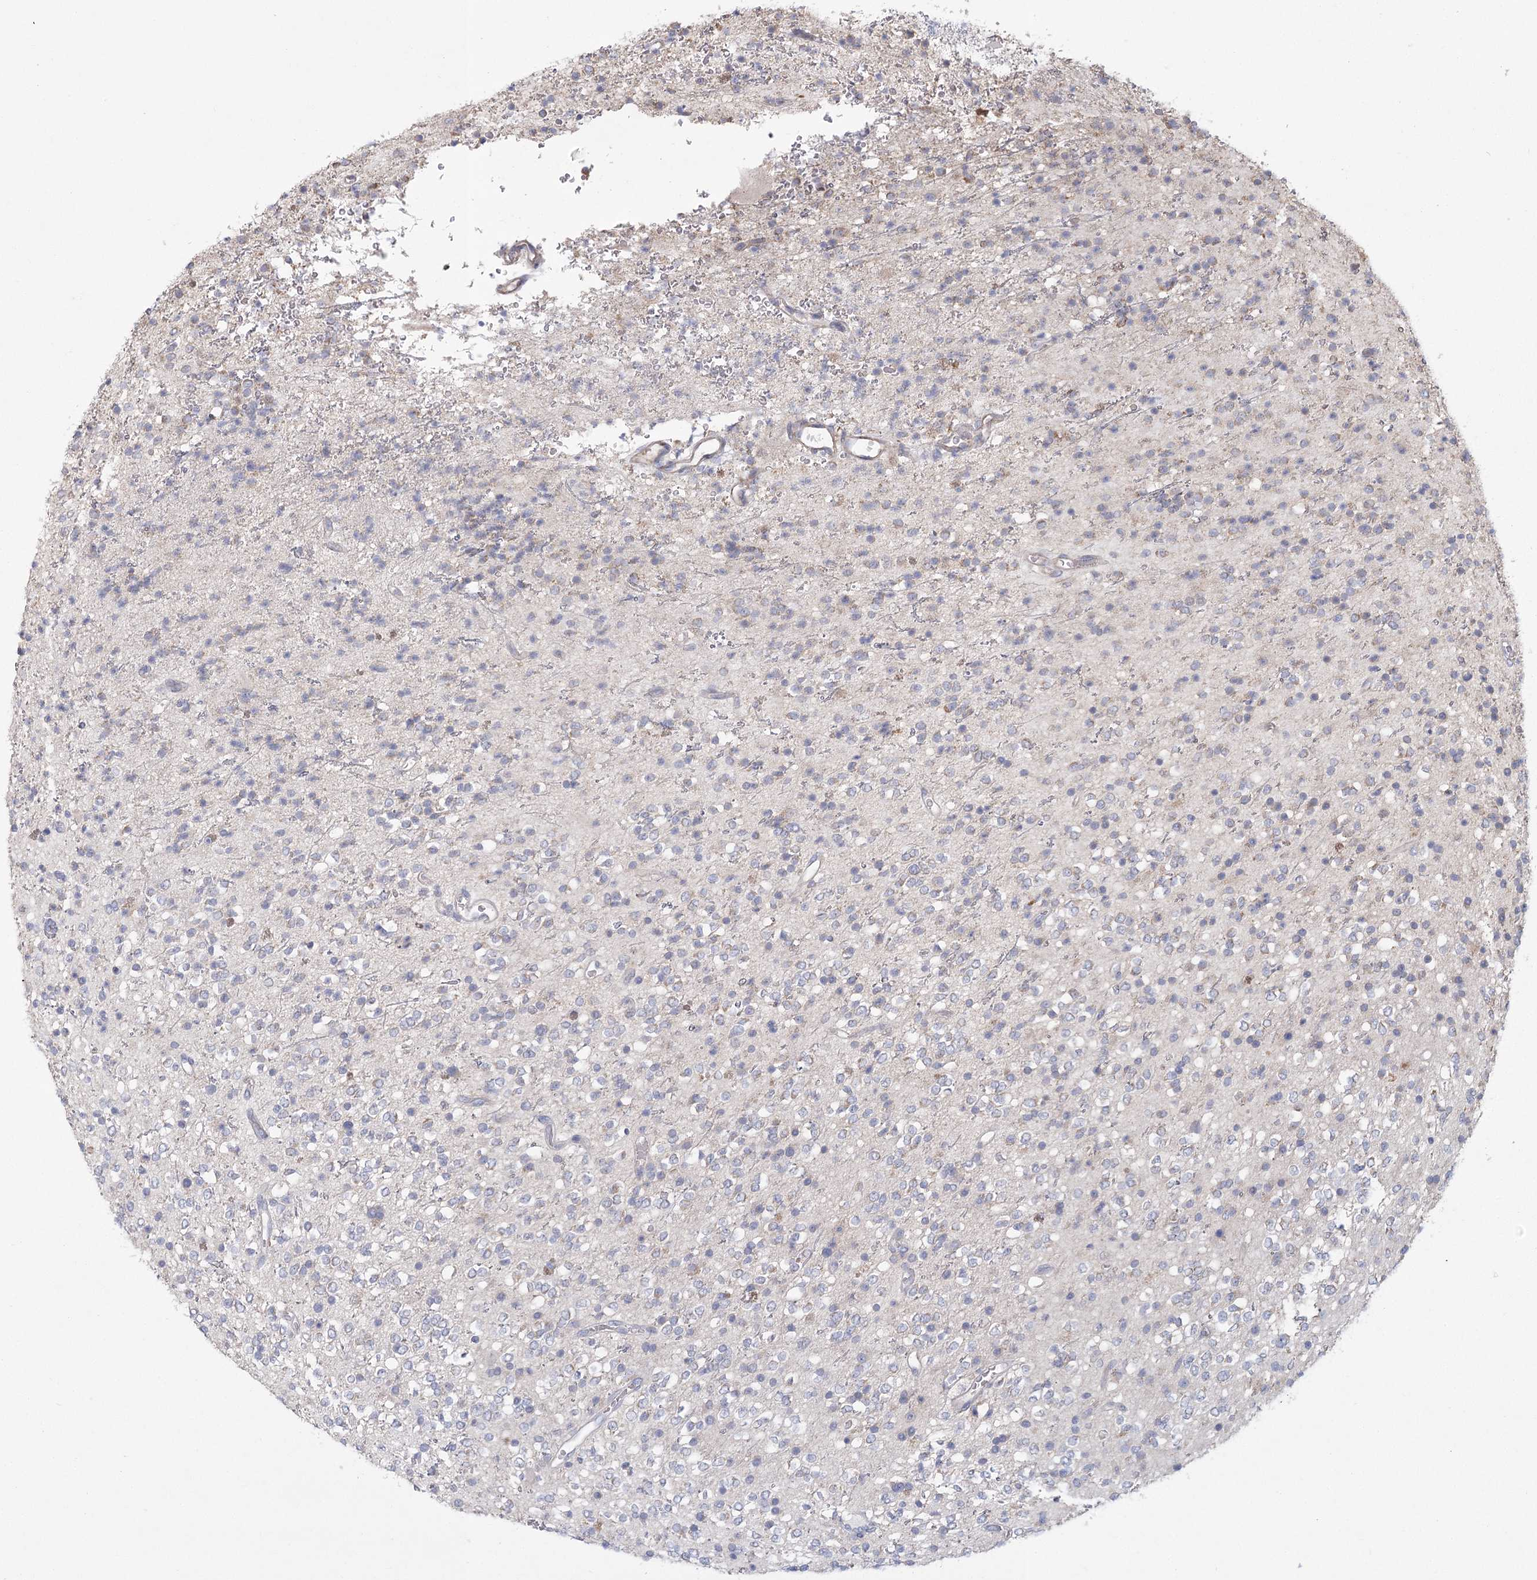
{"staining": {"intensity": "negative", "quantity": "none", "location": "none"}, "tissue": "glioma", "cell_type": "Tumor cells", "image_type": "cancer", "snomed": [{"axis": "morphology", "description": "Glioma, malignant, High grade"}, {"axis": "topography", "description": "Brain"}], "caption": "High magnification brightfield microscopy of glioma stained with DAB (brown) and counterstained with hematoxylin (blue): tumor cells show no significant staining.", "gene": "CNTLN", "patient": {"sex": "male", "age": 34}}